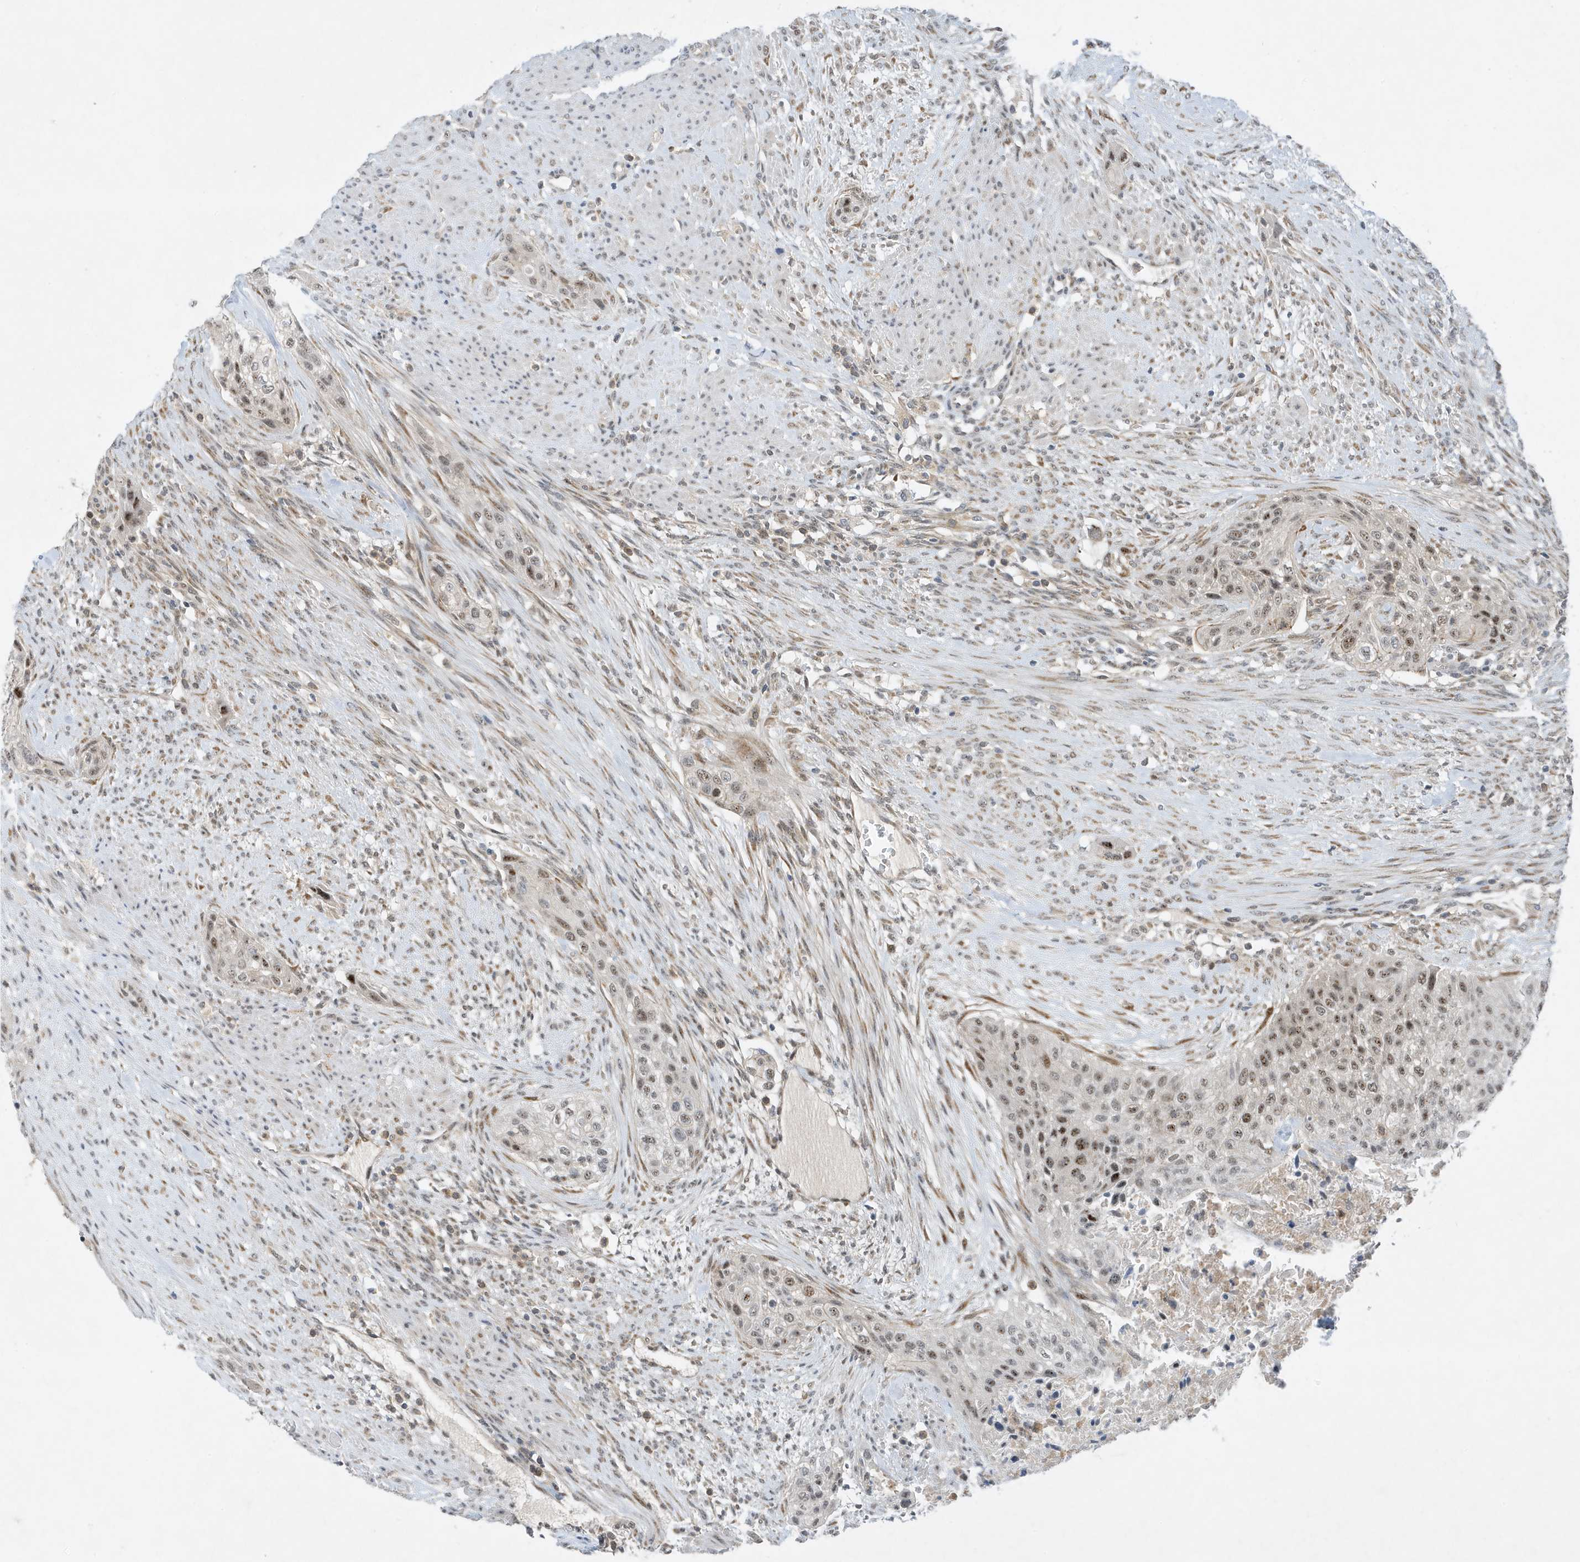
{"staining": {"intensity": "moderate", "quantity": "<25%", "location": "nuclear"}, "tissue": "urothelial cancer", "cell_type": "Tumor cells", "image_type": "cancer", "snomed": [{"axis": "morphology", "description": "Urothelial carcinoma, High grade"}, {"axis": "topography", "description": "Urinary bladder"}], "caption": "Approximately <25% of tumor cells in human urothelial cancer exhibit moderate nuclear protein staining as visualized by brown immunohistochemical staining.", "gene": "MAST3", "patient": {"sex": "male", "age": 35}}